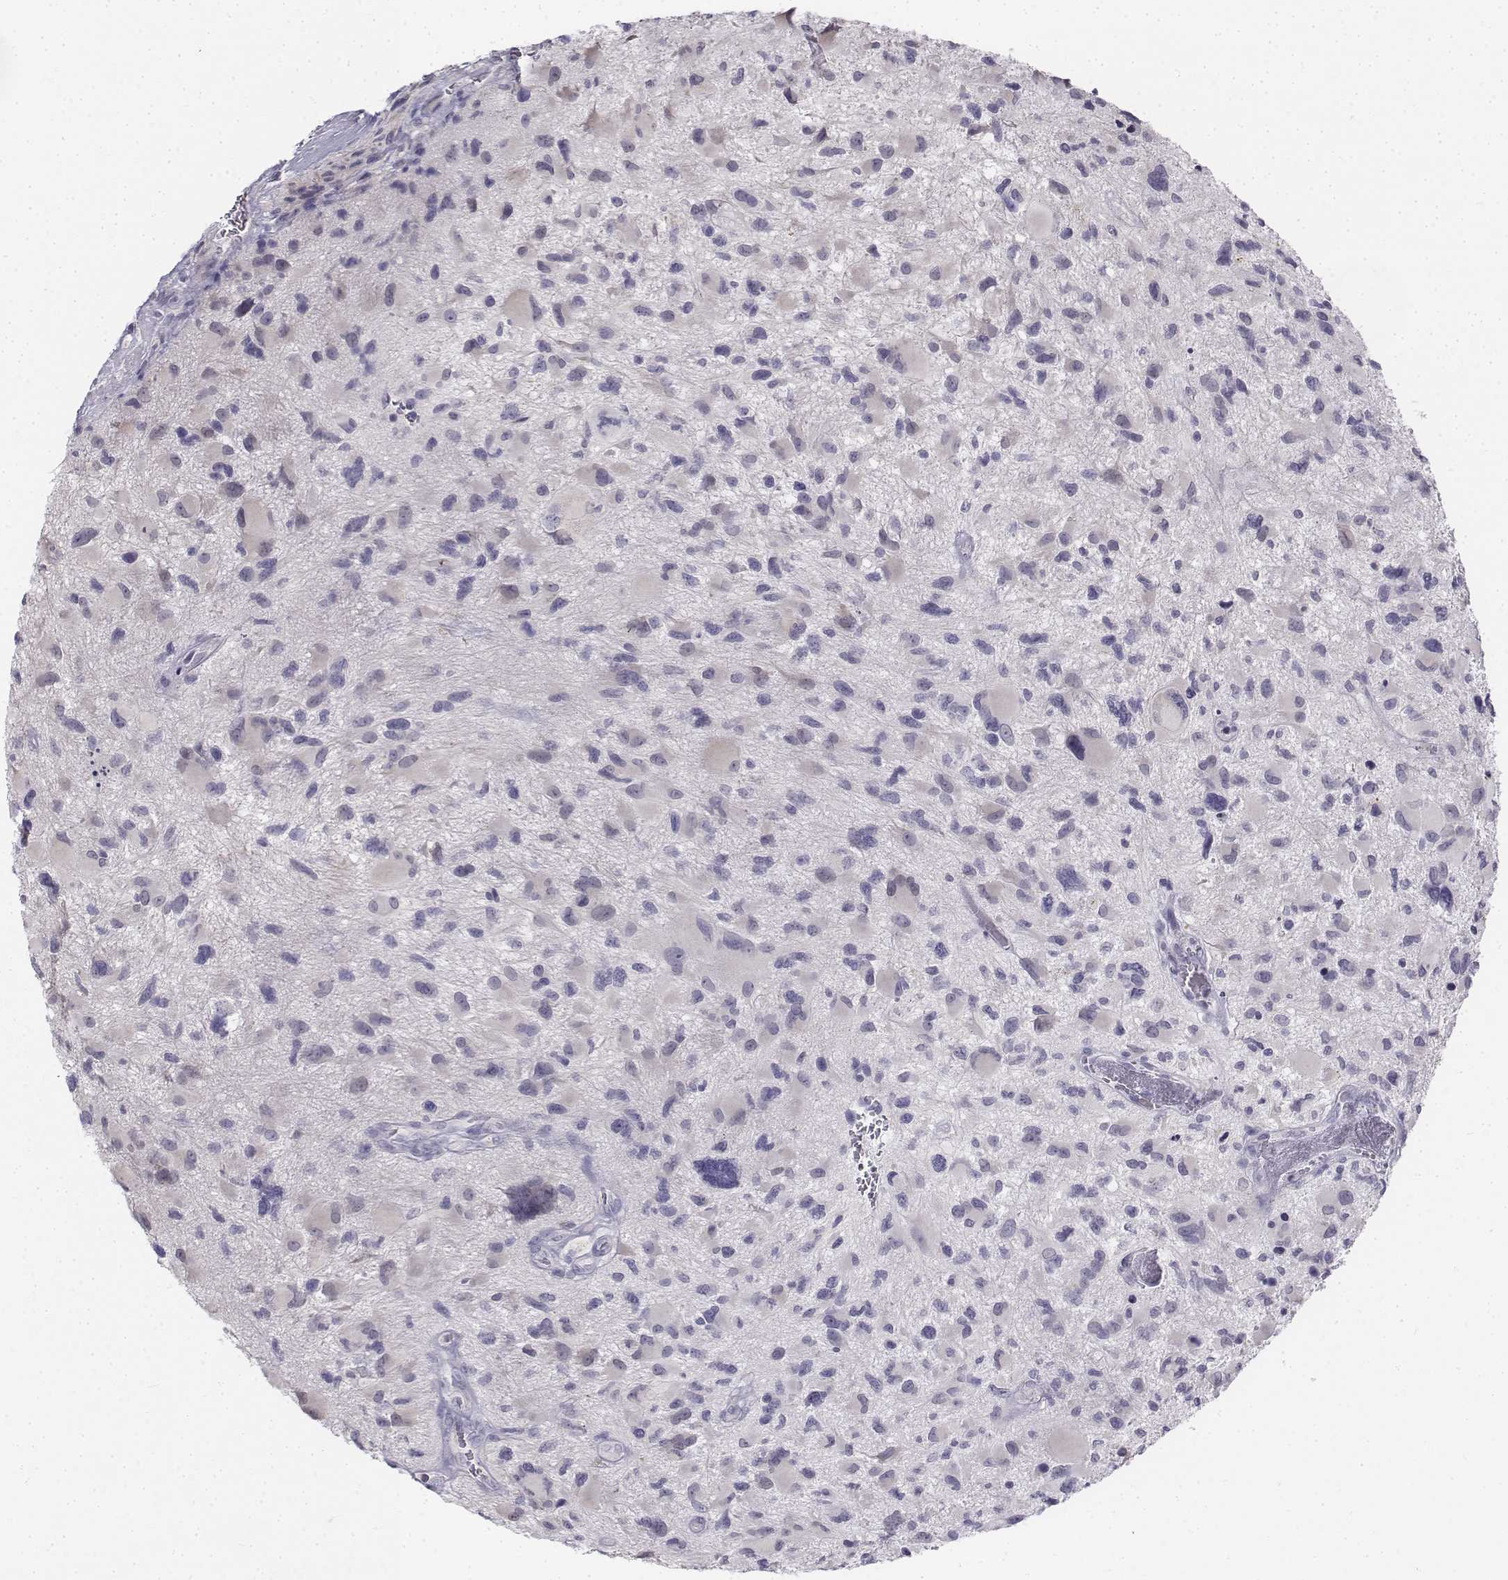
{"staining": {"intensity": "negative", "quantity": "none", "location": "none"}, "tissue": "glioma", "cell_type": "Tumor cells", "image_type": "cancer", "snomed": [{"axis": "morphology", "description": "Glioma, malignant, NOS"}, {"axis": "morphology", "description": "Glioma, malignant, High grade"}, {"axis": "topography", "description": "Brain"}], "caption": "High magnification brightfield microscopy of glioma stained with DAB (brown) and counterstained with hematoxylin (blue): tumor cells show no significant expression.", "gene": "PENK", "patient": {"sex": "female", "age": 71}}